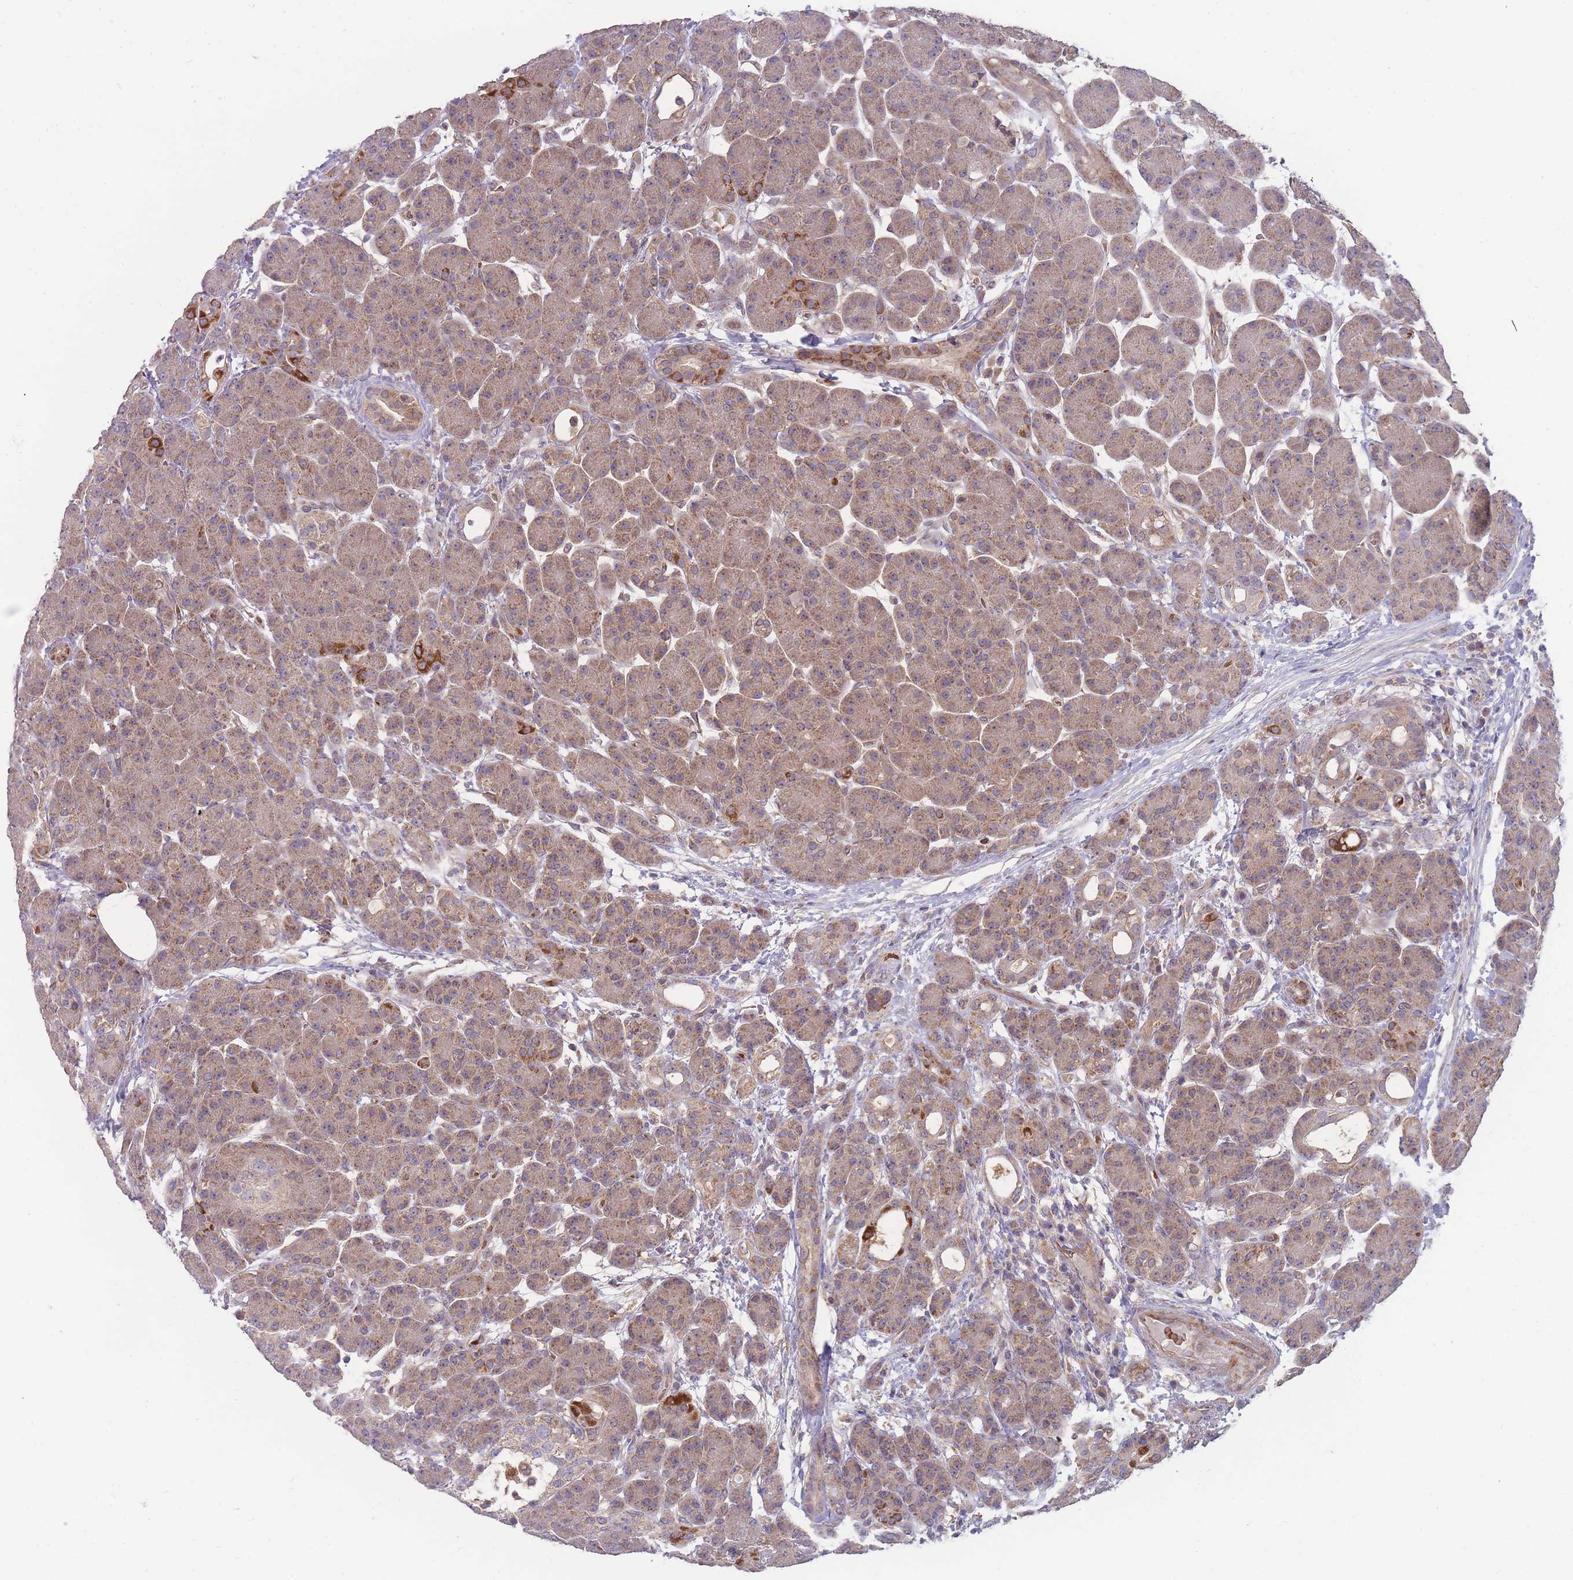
{"staining": {"intensity": "moderate", "quantity": "25%-75%", "location": "cytoplasmic/membranous"}, "tissue": "pancreas", "cell_type": "Exocrine glandular cells", "image_type": "normal", "snomed": [{"axis": "morphology", "description": "Normal tissue, NOS"}, {"axis": "topography", "description": "Pancreas"}], "caption": "A photomicrograph showing moderate cytoplasmic/membranous staining in about 25%-75% of exocrine glandular cells in benign pancreas, as visualized by brown immunohistochemical staining.", "gene": "SLC35B4", "patient": {"sex": "male", "age": 63}}